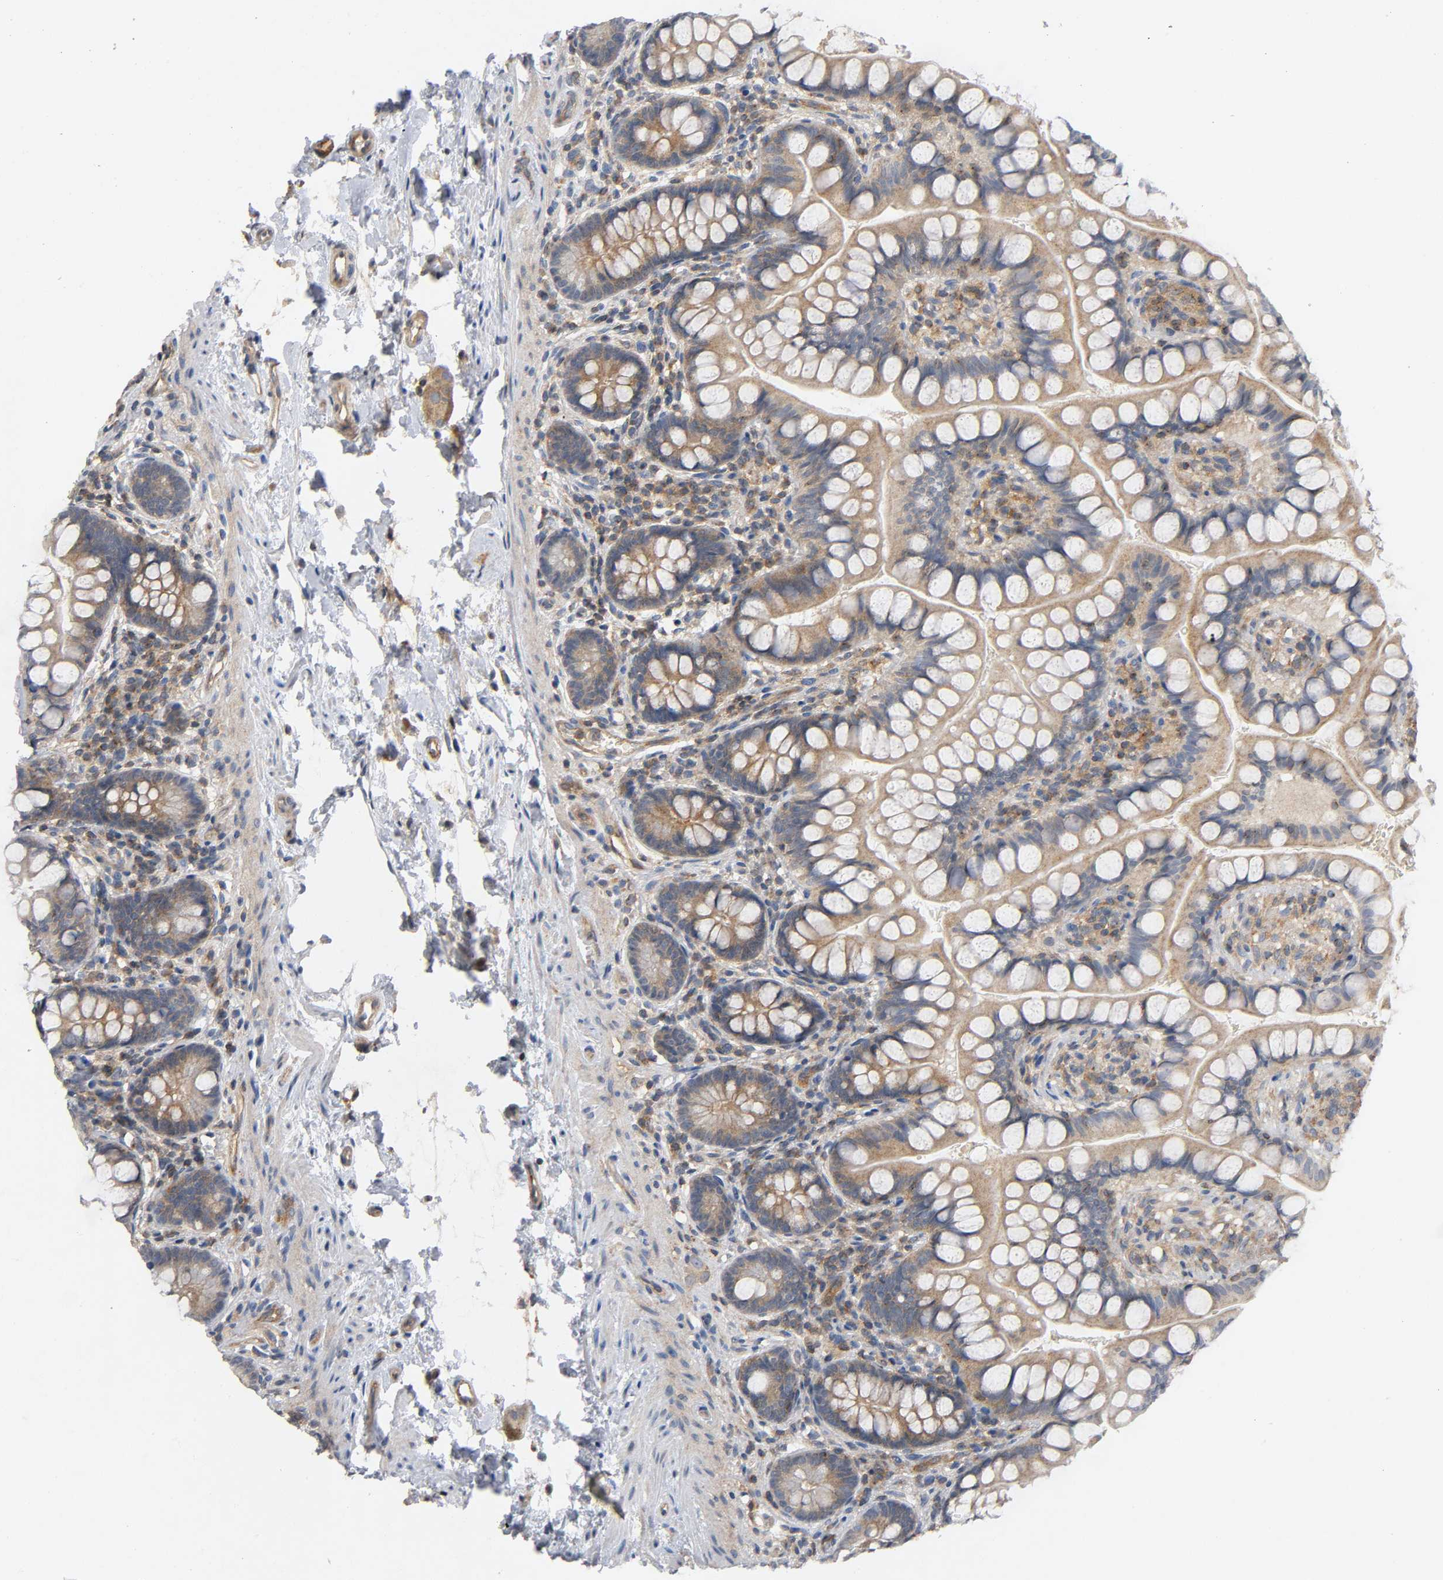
{"staining": {"intensity": "moderate", "quantity": ">75%", "location": "cytoplasmic/membranous"}, "tissue": "small intestine", "cell_type": "Glandular cells", "image_type": "normal", "snomed": [{"axis": "morphology", "description": "Normal tissue, NOS"}, {"axis": "topography", "description": "Small intestine"}], "caption": "A medium amount of moderate cytoplasmic/membranous expression is seen in about >75% of glandular cells in unremarkable small intestine. The protein of interest is shown in brown color, while the nuclei are stained blue.", "gene": "IKBKB", "patient": {"sex": "female", "age": 58}}